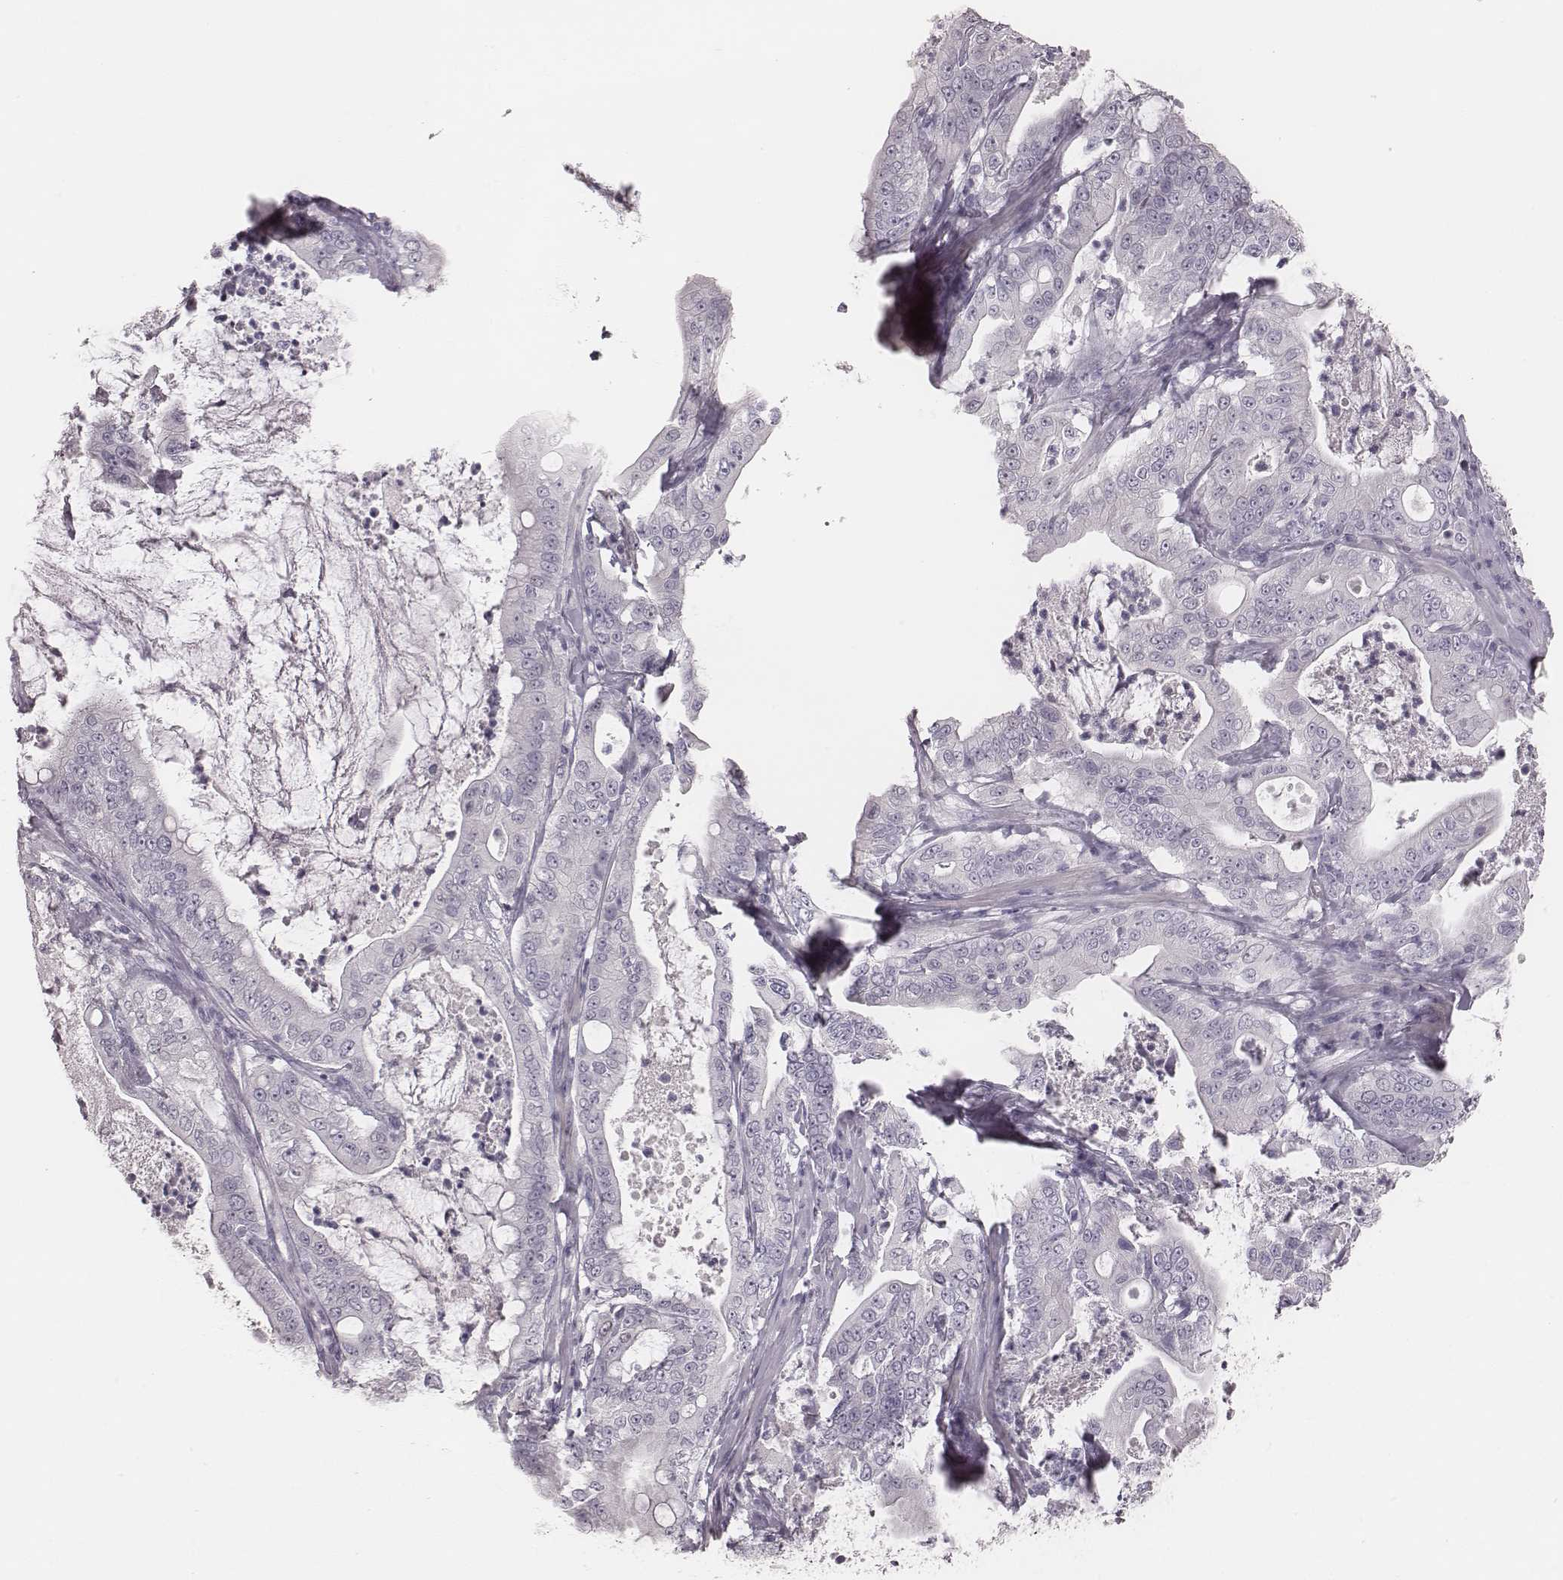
{"staining": {"intensity": "negative", "quantity": "none", "location": "none"}, "tissue": "pancreatic cancer", "cell_type": "Tumor cells", "image_type": "cancer", "snomed": [{"axis": "morphology", "description": "Adenocarcinoma, NOS"}, {"axis": "topography", "description": "Pancreas"}], "caption": "DAB (3,3'-diaminobenzidine) immunohistochemical staining of human pancreatic cancer (adenocarcinoma) displays no significant staining in tumor cells.", "gene": "CSHL1", "patient": {"sex": "male", "age": 71}}